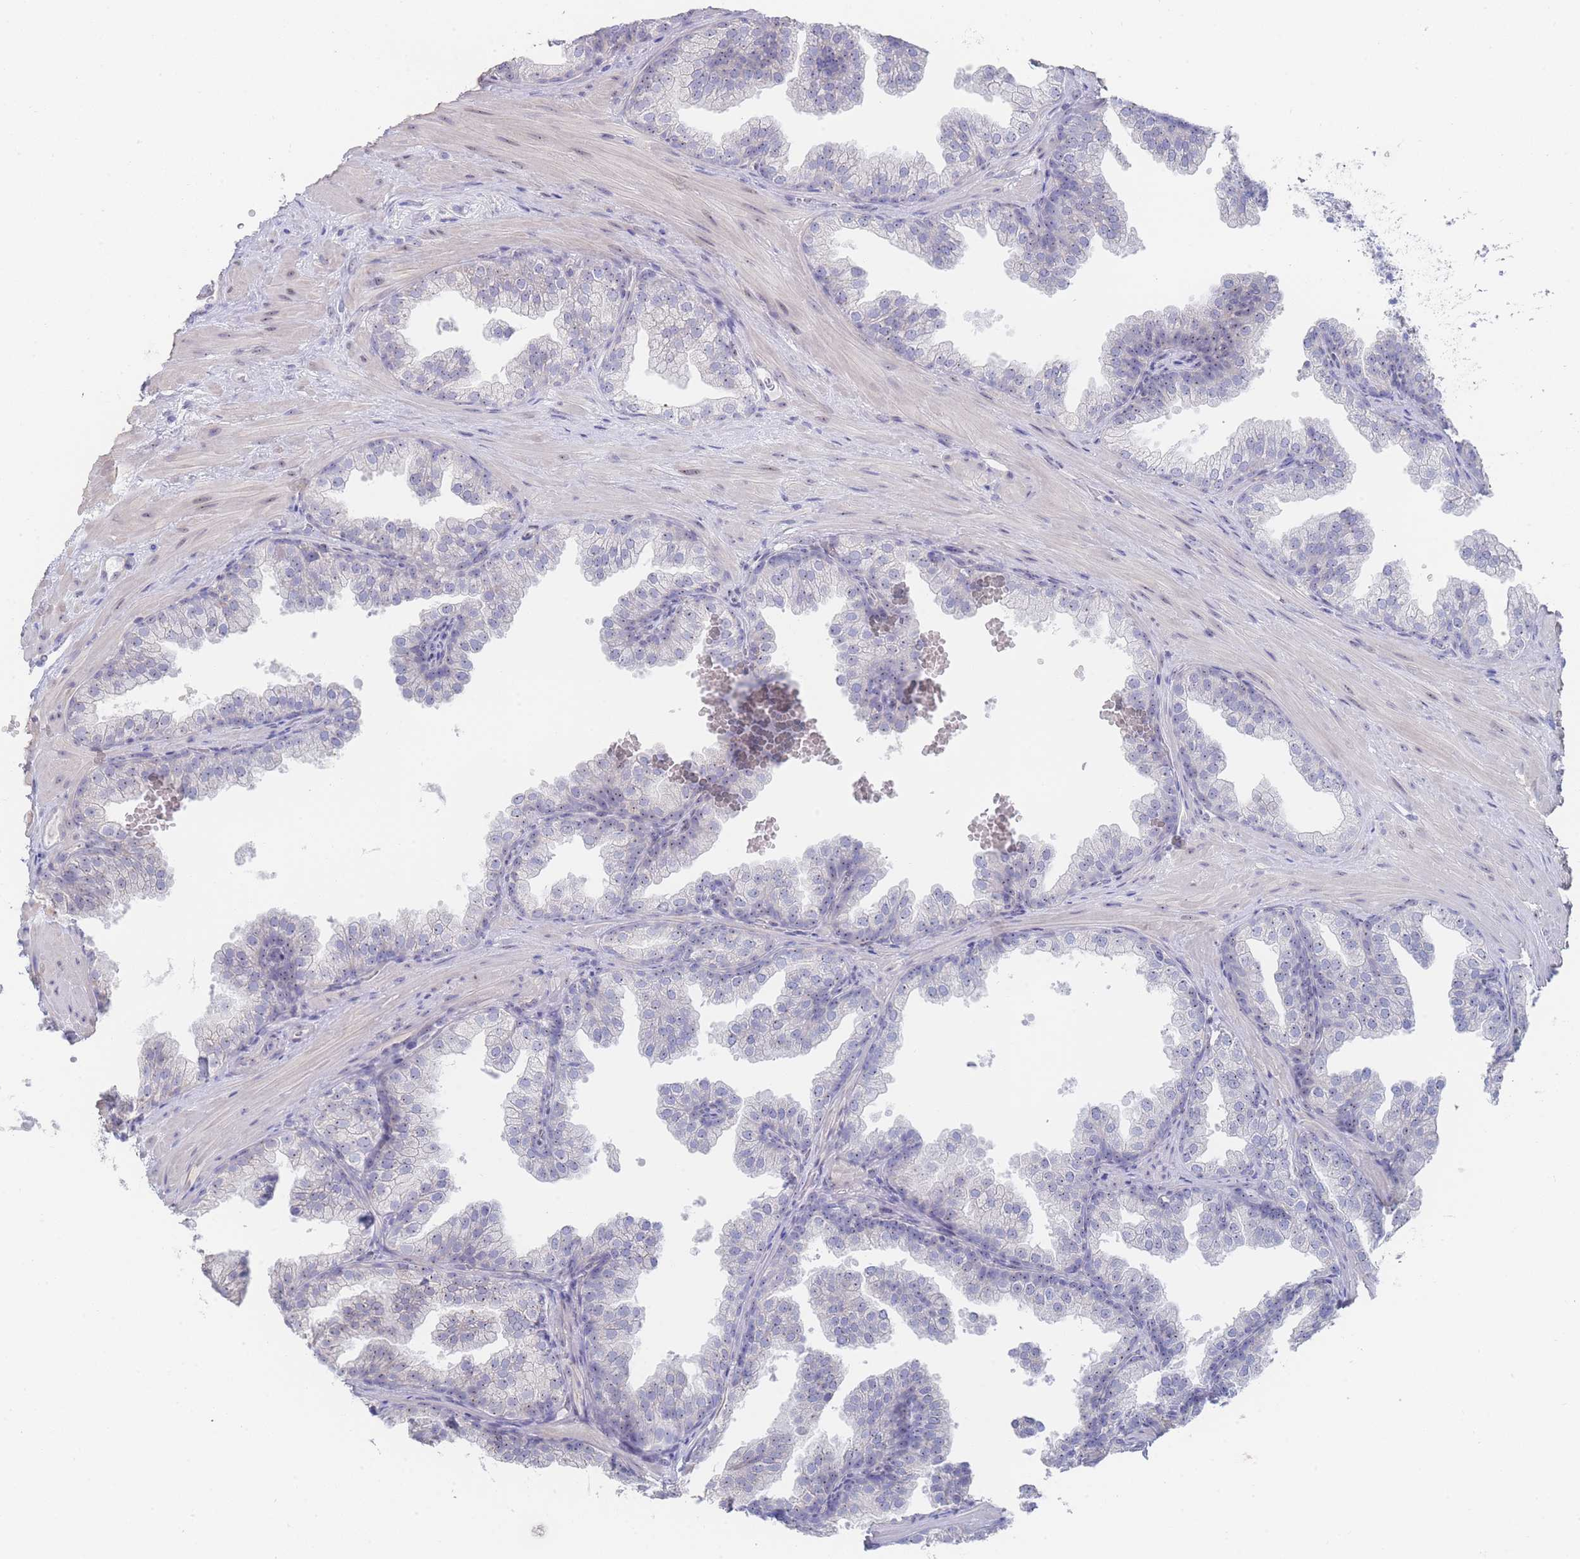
{"staining": {"intensity": "negative", "quantity": "none", "location": "none"}, "tissue": "prostate", "cell_type": "Glandular cells", "image_type": "normal", "snomed": [{"axis": "morphology", "description": "Normal tissue, NOS"}, {"axis": "topography", "description": "Prostate"}], "caption": "A histopathology image of prostate stained for a protein demonstrates no brown staining in glandular cells.", "gene": "ZNF142", "patient": {"sex": "male", "age": 37}}